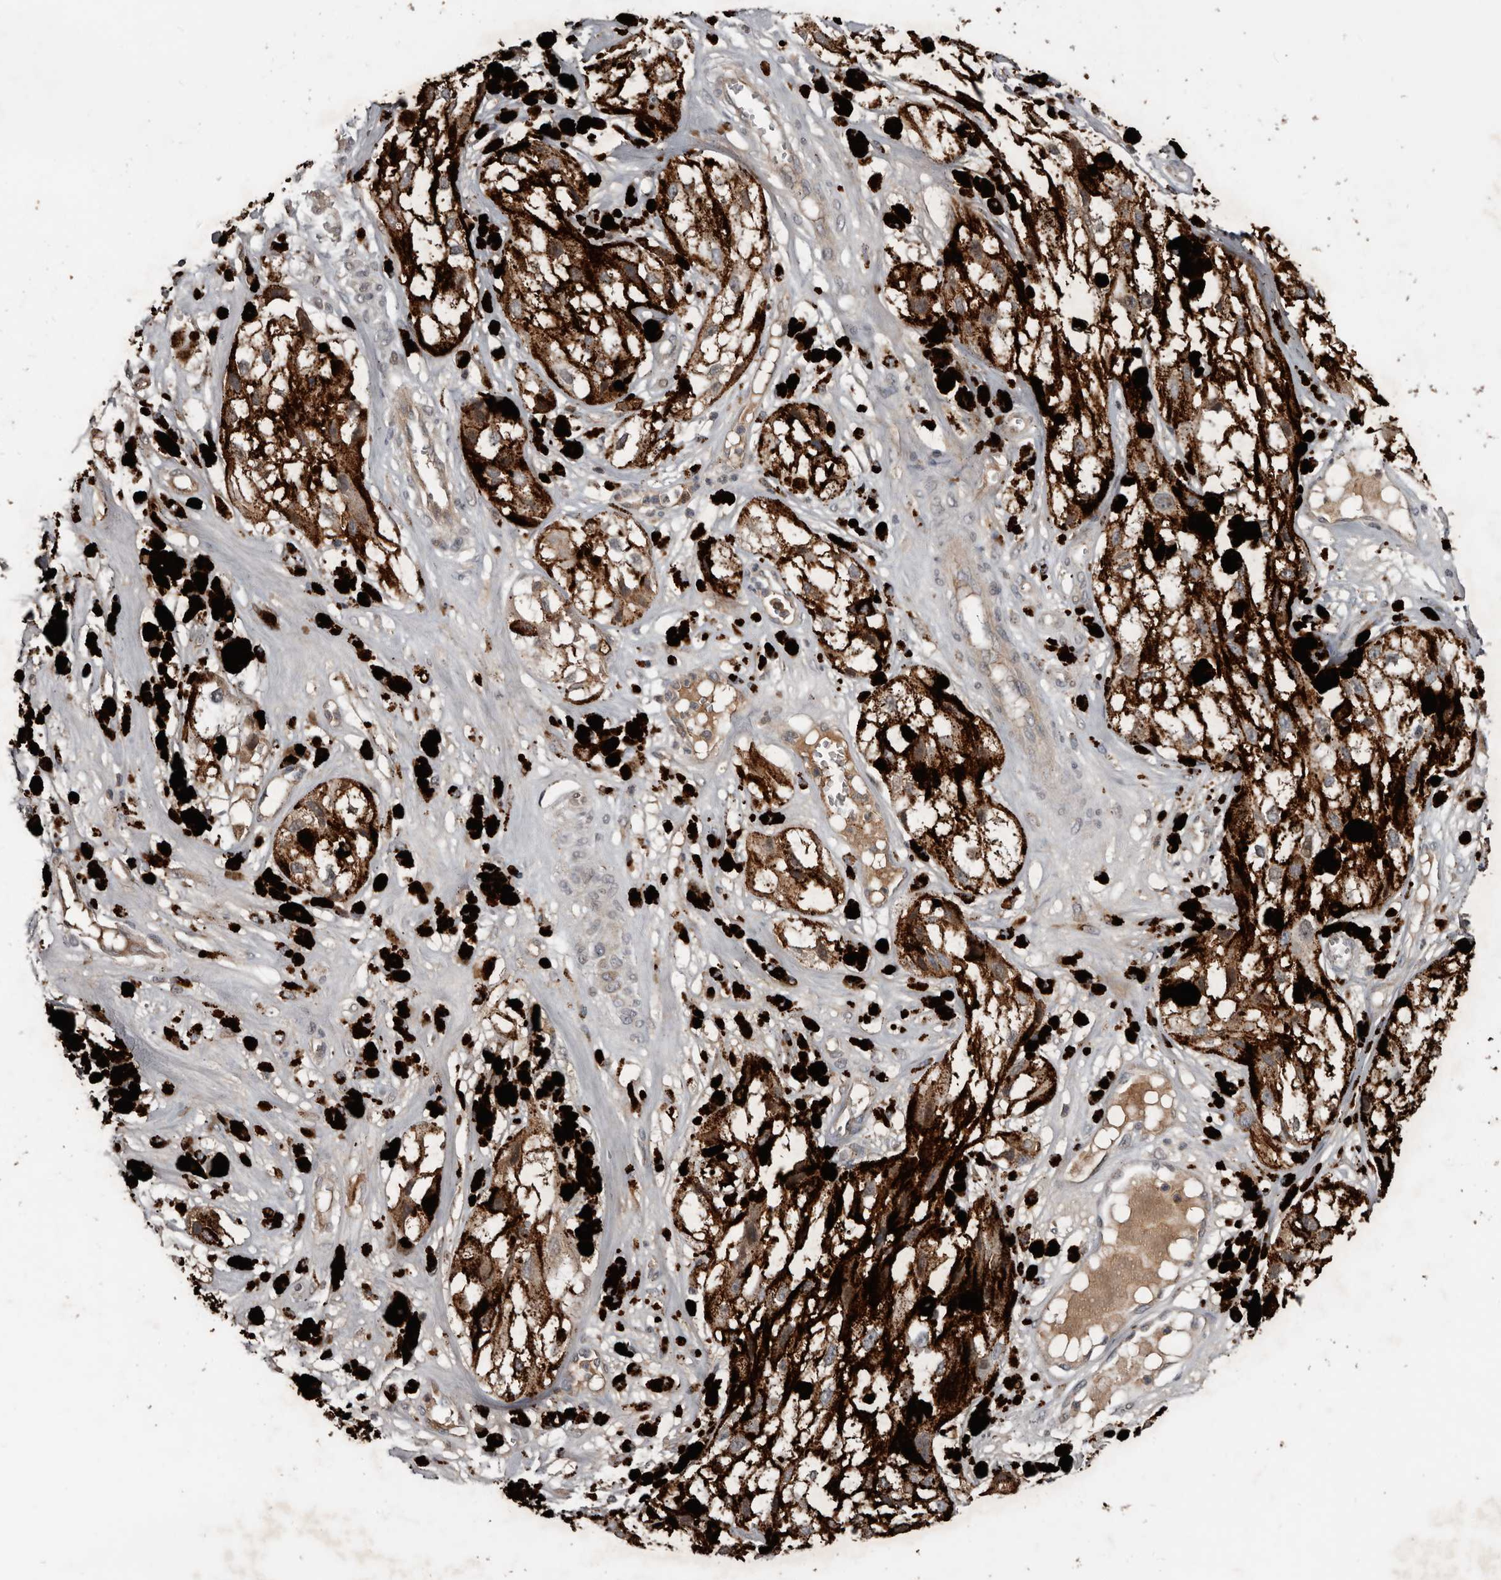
{"staining": {"intensity": "moderate", "quantity": ">75%", "location": "cytoplasmic/membranous"}, "tissue": "melanoma", "cell_type": "Tumor cells", "image_type": "cancer", "snomed": [{"axis": "morphology", "description": "Malignant melanoma, NOS"}, {"axis": "topography", "description": "Skin"}], "caption": "This is an image of IHC staining of melanoma, which shows moderate positivity in the cytoplasmic/membranous of tumor cells.", "gene": "NMUR1", "patient": {"sex": "male", "age": 88}}